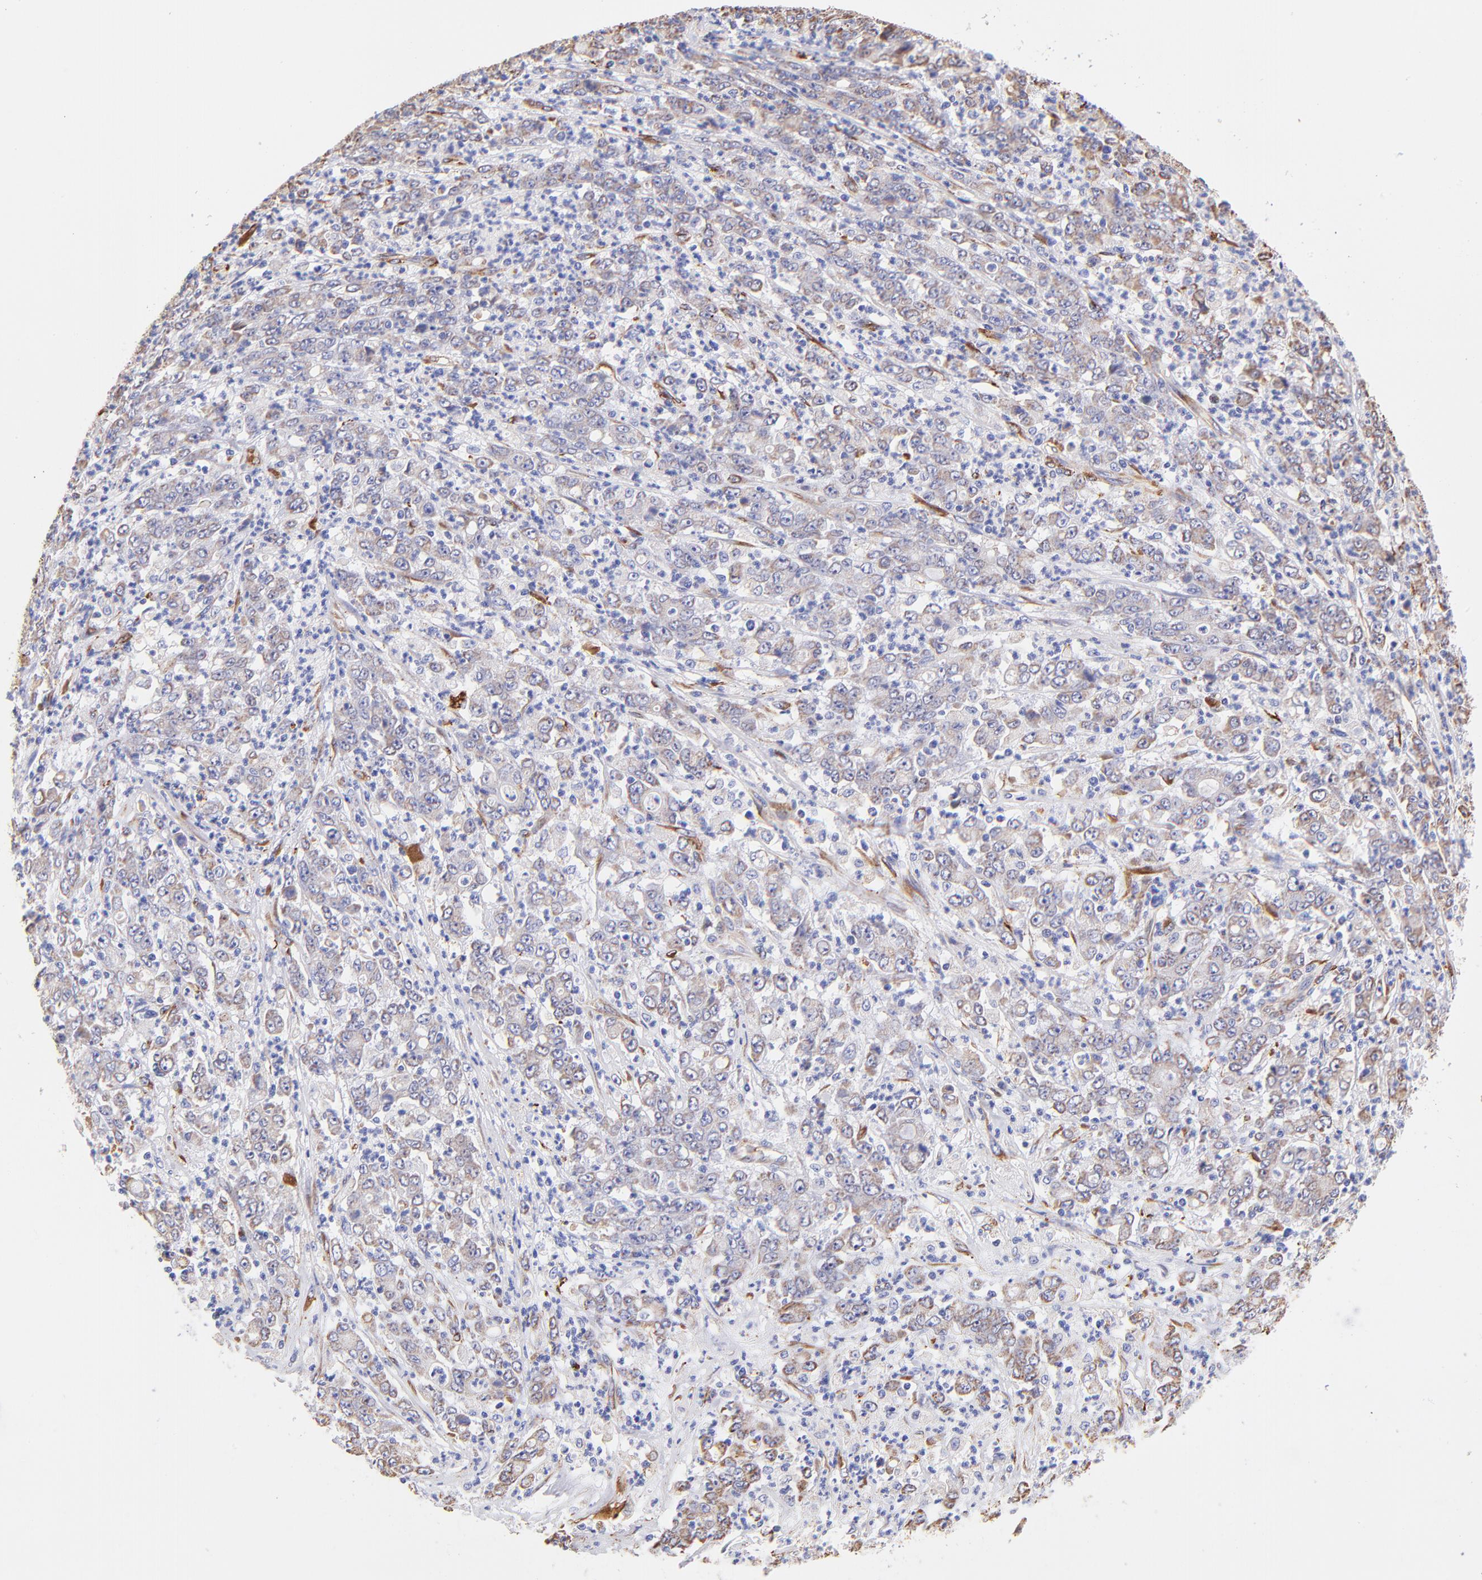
{"staining": {"intensity": "weak", "quantity": ">75%", "location": "cytoplasmic/membranous"}, "tissue": "stomach cancer", "cell_type": "Tumor cells", "image_type": "cancer", "snomed": [{"axis": "morphology", "description": "Adenocarcinoma, NOS"}, {"axis": "topography", "description": "Stomach, lower"}], "caption": "This is a micrograph of immunohistochemistry (IHC) staining of adenocarcinoma (stomach), which shows weak positivity in the cytoplasmic/membranous of tumor cells.", "gene": "SPARC", "patient": {"sex": "female", "age": 71}}